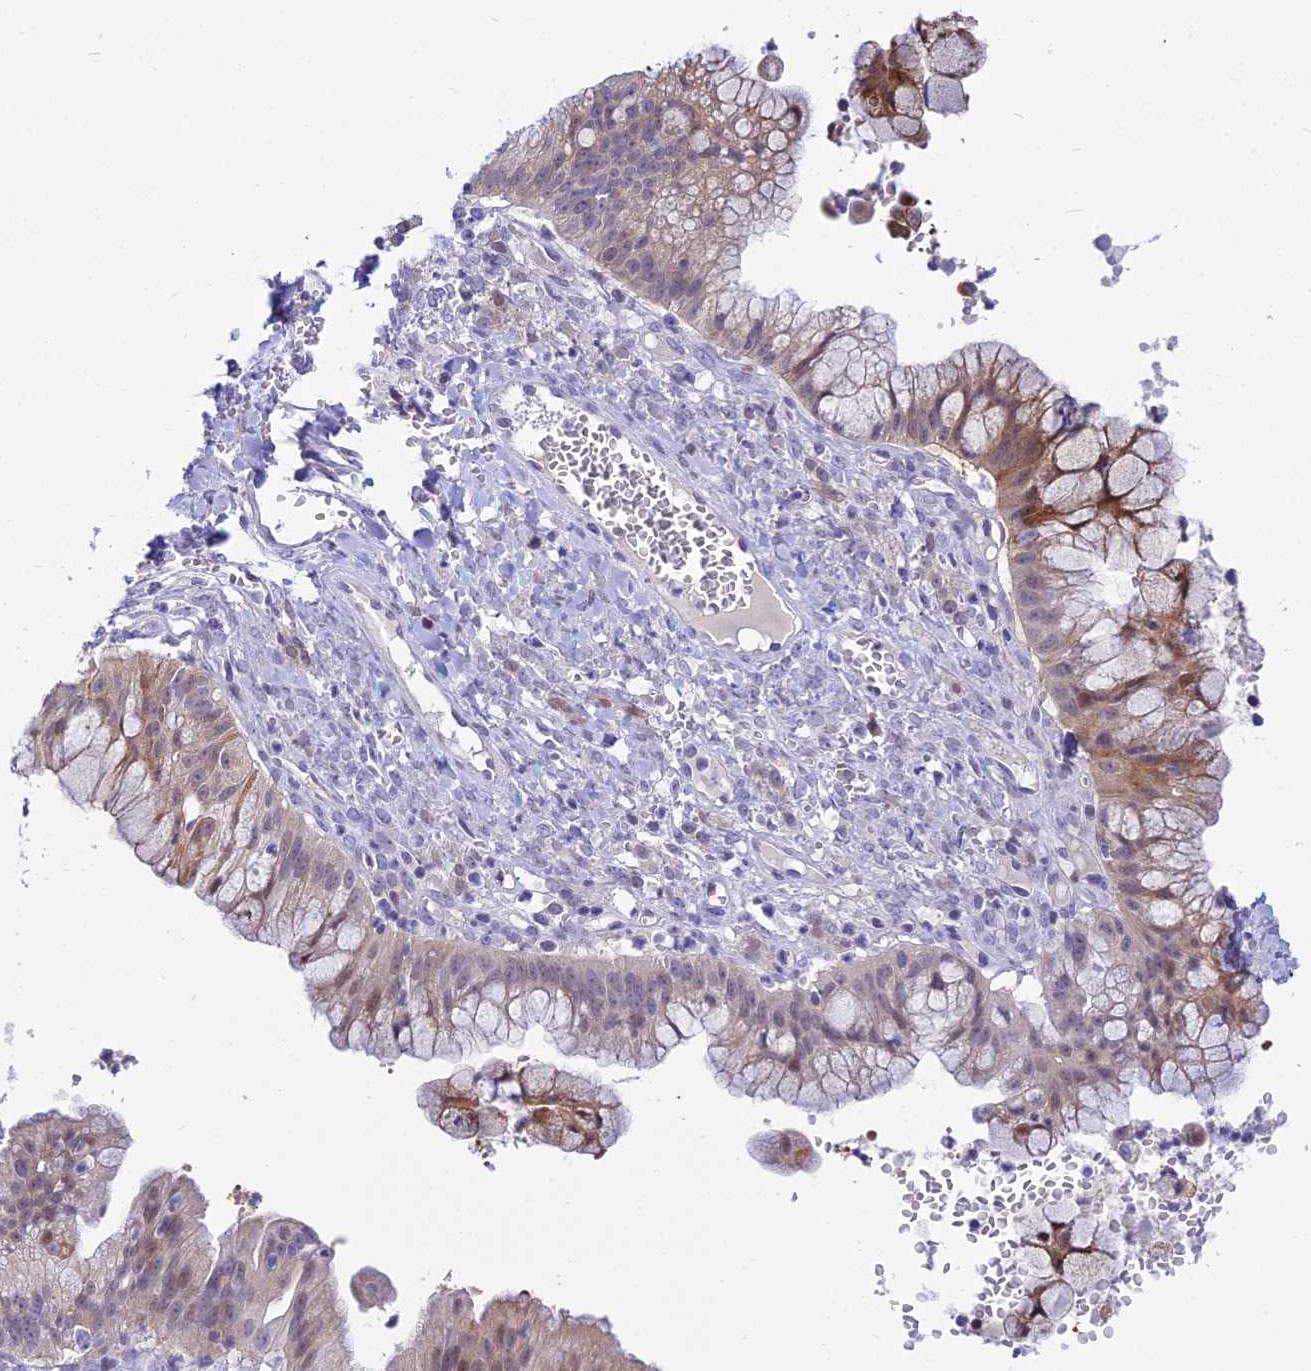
{"staining": {"intensity": "moderate", "quantity": "25%-75%", "location": "cytoplasmic/membranous,nuclear"}, "tissue": "ovarian cancer", "cell_type": "Tumor cells", "image_type": "cancer", "snomed": [{"axis": "morphology", "description": "Cystadenocarcinoma, mucinous, NOS"}, {"axis": "topography", "description": "Ovary"}], "caption": "Protein expression analysis of ovarian mucinous cystadenocarcinoma displays moderate cytoplasmic/membranous and nuclear staining in about 25%-75% of tumor cells. The staining was performed using DAB (3,3'-diaminobenzidine), with brown indicating positive protein expression. Nuclei are stained blue with hematoxylin.", "gene": "ZMIZ1", "patient": {"sex": "female", "age": 70}}